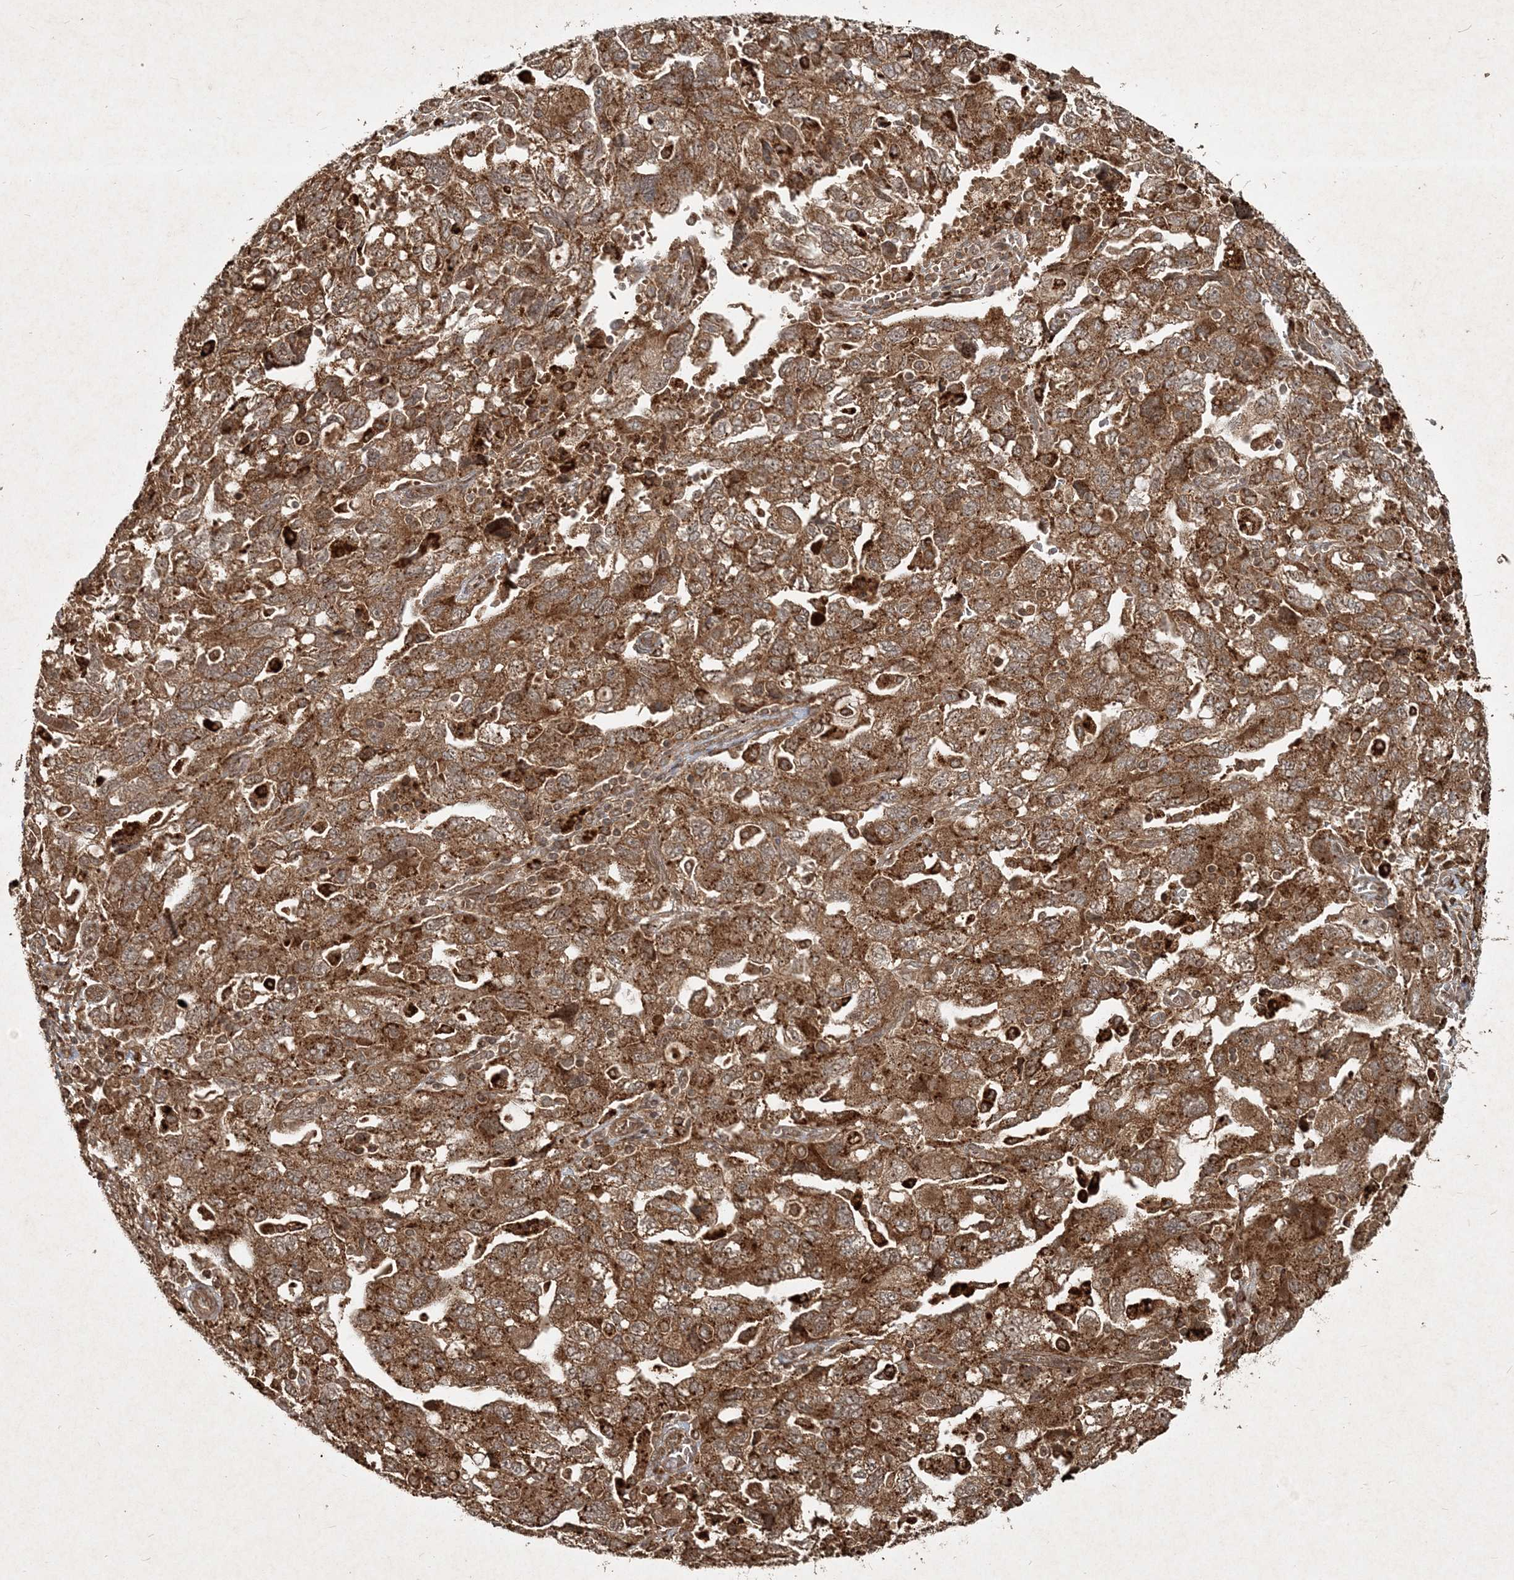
{"staining": {"intensity": "moderate", "quantity": ">75%", "location": "cytoplasmic/membranous"}, "tissue": "ovarian cancer", "cell_type": "Tumor cells", "image_type": "cancer", "snomed": [{"axis": "morphology", "description": "Carcinoma, NOS"}, {"axis": "morphology", "description": "Cystadenocarcinoma, serous, NOS"}, {"axis": "topography", "description": "Ovary"}], "caption": "This is an image of immunohistochemistry staining of ovarian cancer (carcinoma), which shows moderate expression in the cytoplasmic/membranous of tumor cells.", "gene": "NARS1", "patient": {"sex": "female", "age": 69}}